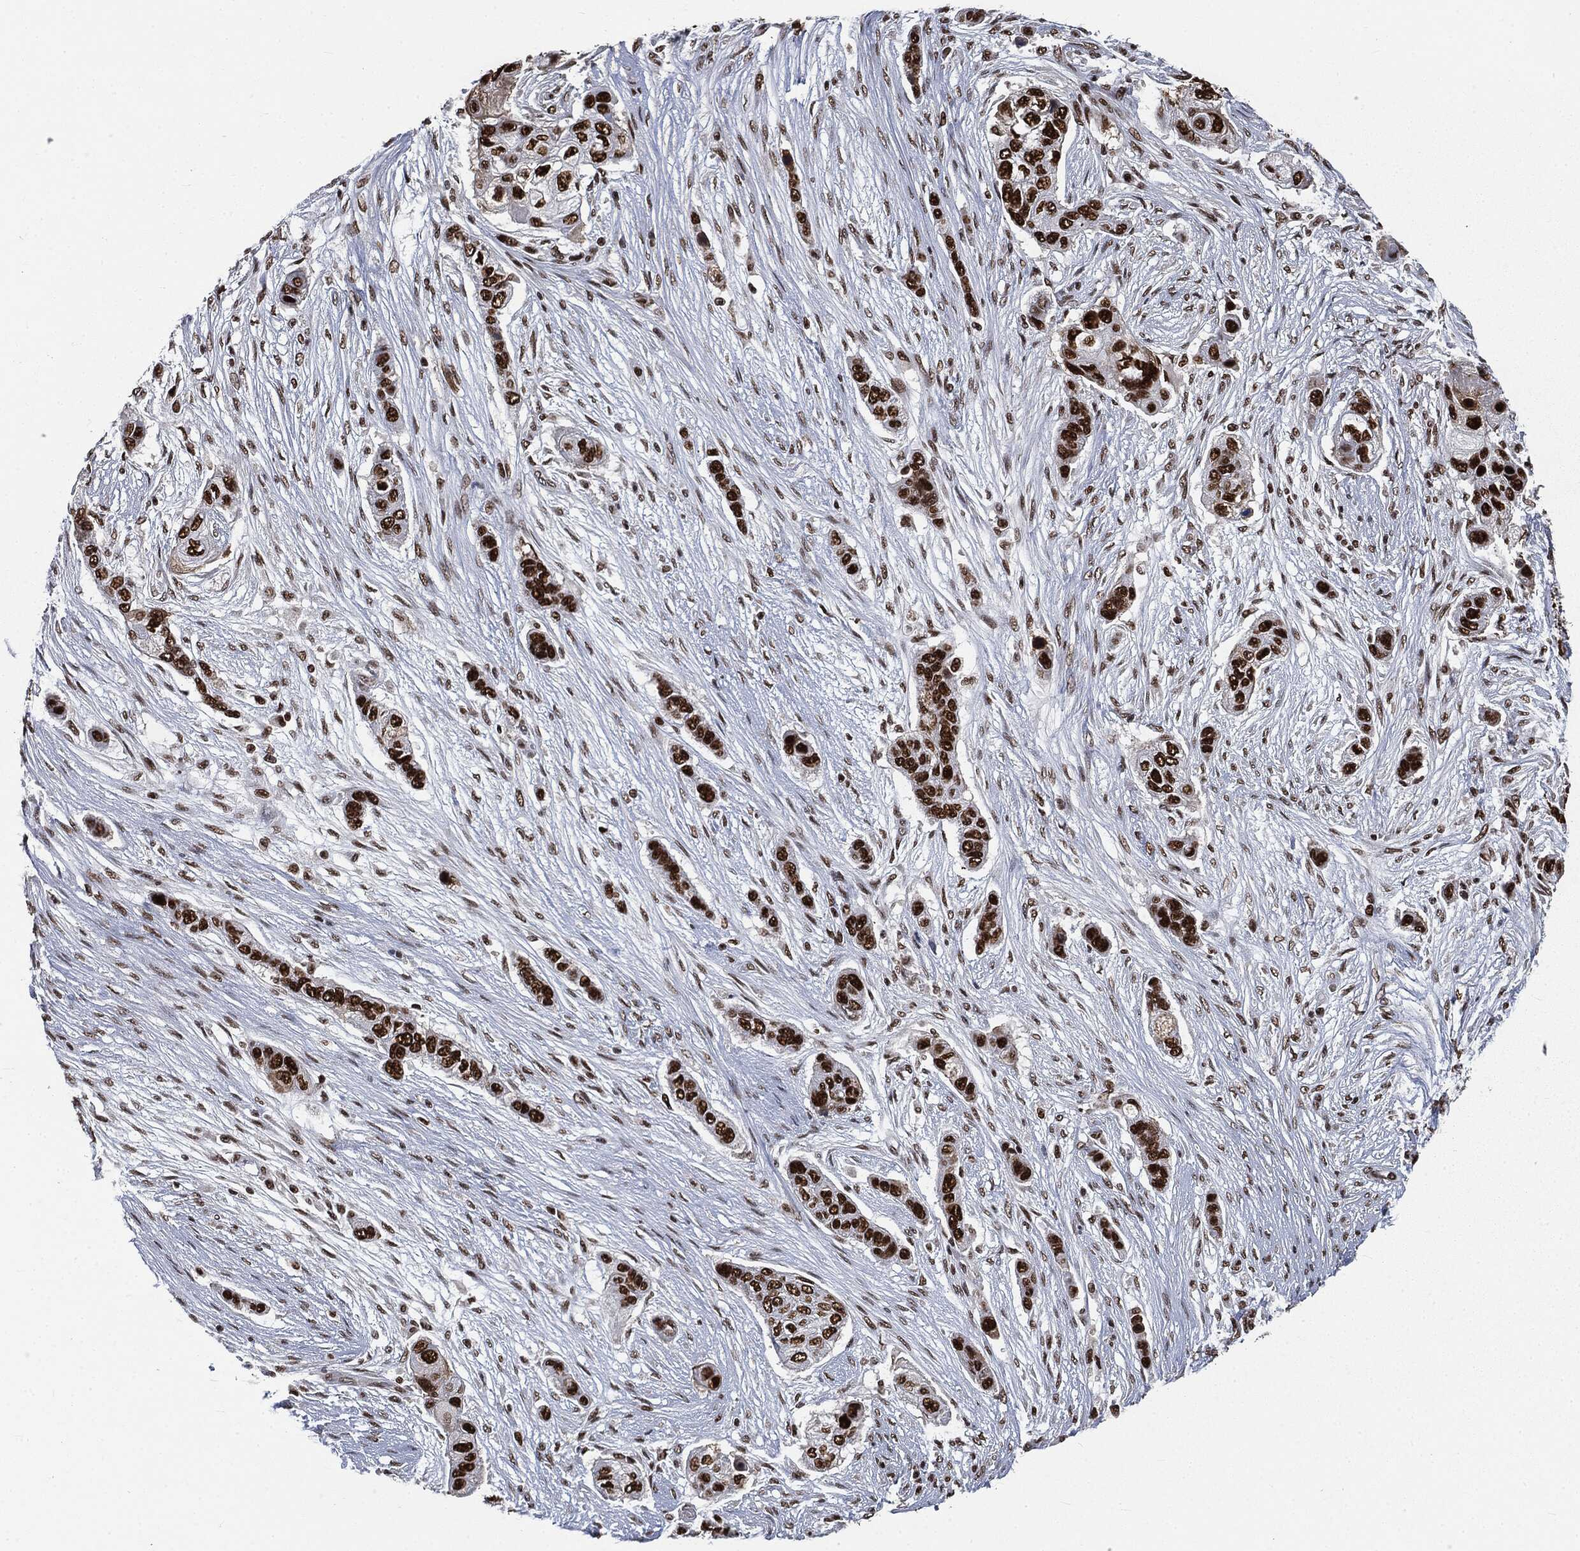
{"staining": {"intensity": "strong", "quantity": ">75%", "location": "nuclear"}, "tissue": "lung cancer", "cell_type": "Tumor cells", "image_type": "cancer", "snomed": [{"axis": "morphology", "description": "Squamous cell carcinoma, NOS"}, {"axis": "topography", "description": "Lung"}], "caption": "Immunohistochemistry (IHC) staining of lung cancer (squamous cell carcinoma), which shows high levels of strong nuclear positivity in approximately >75% of tumor cells indicating strong nuclear protein staining. The staining was performed using DAB (brown) for protein detection and nuclei were counterstained in hematoxylin (blue).", "gene": "DPH2", "patient": {"sex": "male", "age": 69}}